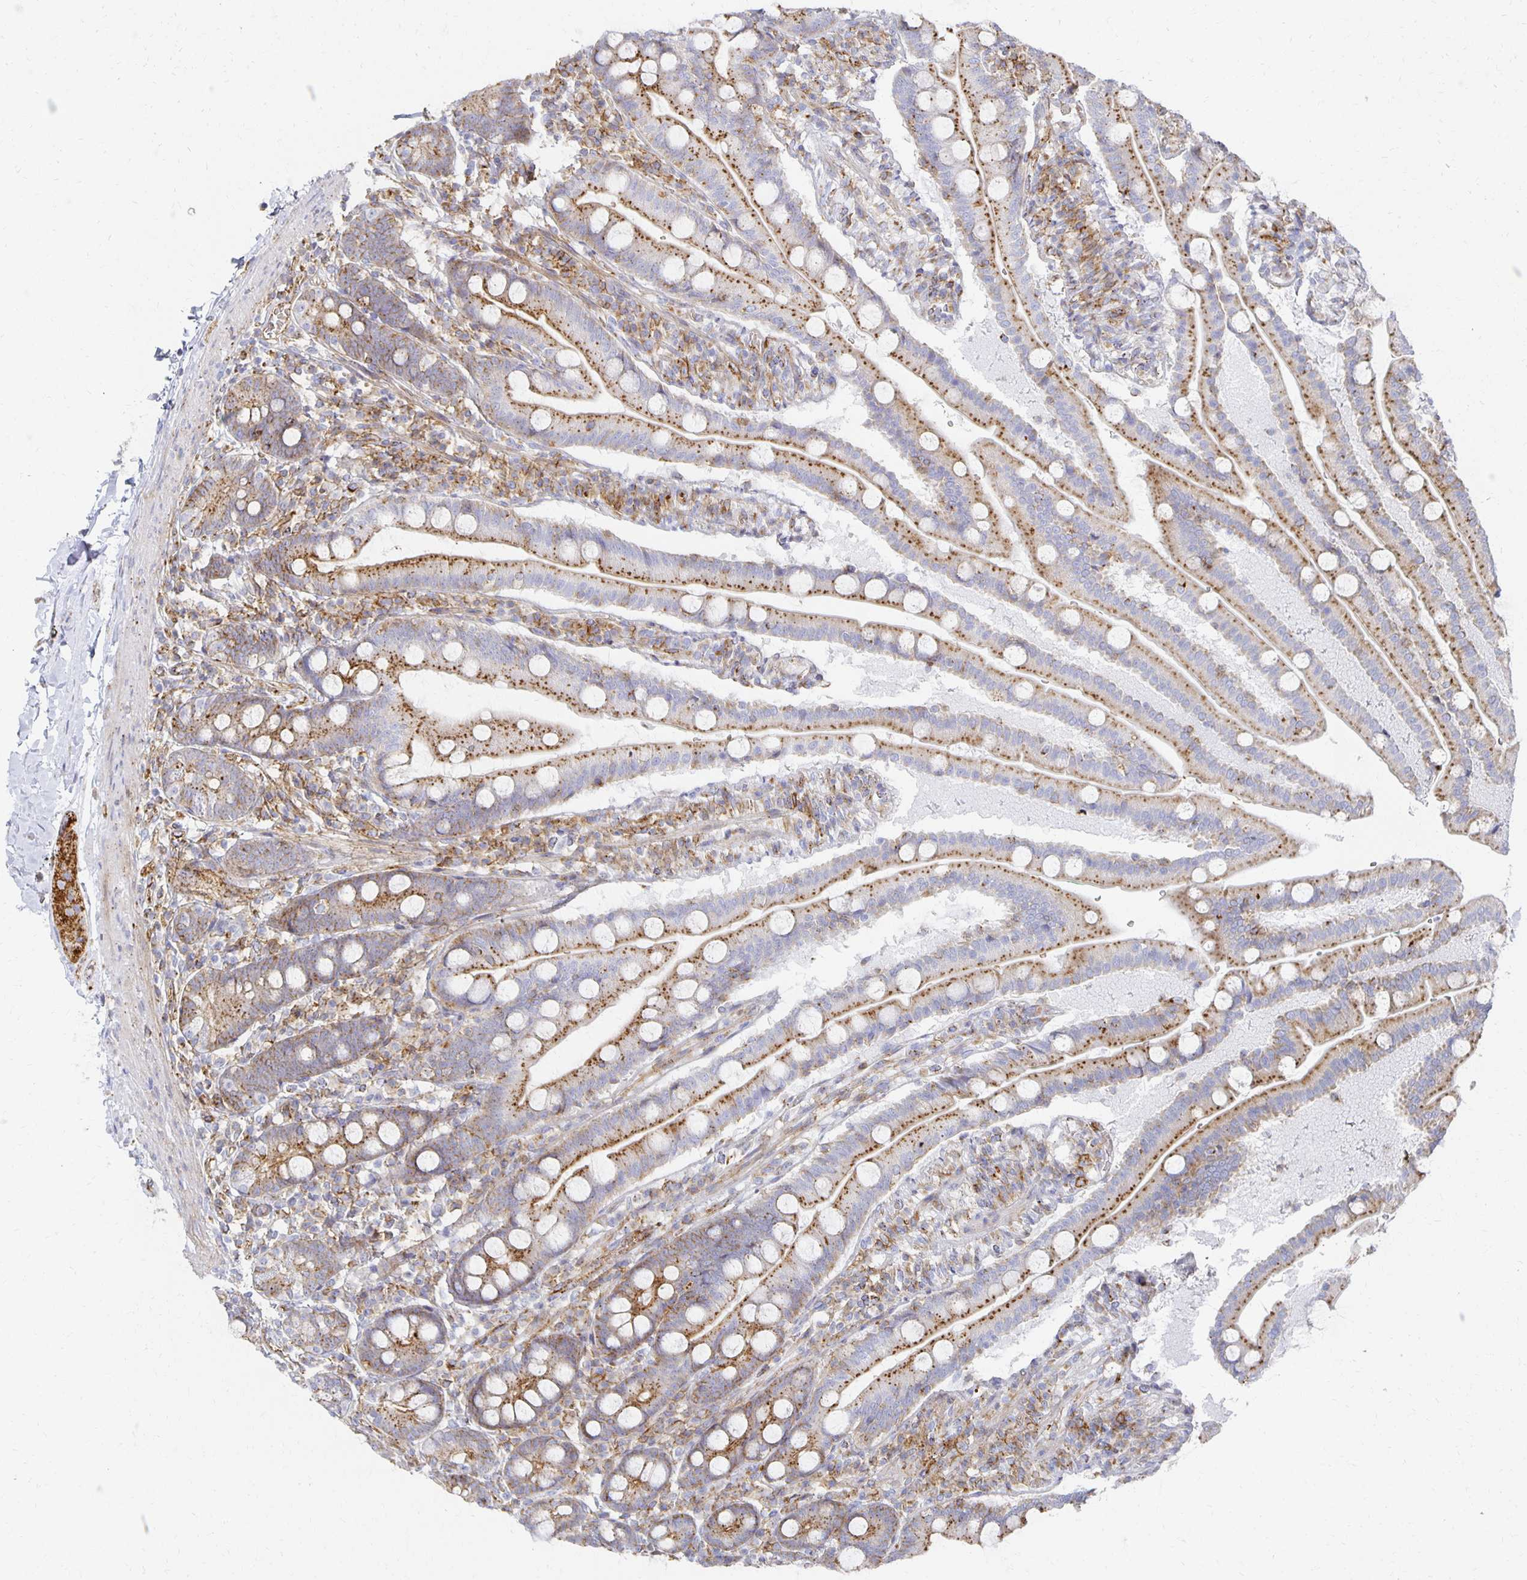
{"staining": {"intensity": "moderate", "quantity": ">75%", "location": "cytoplasmic/membranous"}, "tissue": "duodenum", "cell_type": "Glandular cells", "image_type": "normal", "snomed": [{"axis": "morphology", "description": "Normal tissue, NOS"}, {"axis": "topography", "description": "Duodenum"}], "caption": "Glandular cells display medium levels of moderate cytoplasmic/membranous staining in about >75% of cells in unremarkable human duodenum. (brown staining indicates protein expression, while blue staining denotes nuclei).", "gene": "TAAR1", "patient": {"sex": "female", "age": 67}}